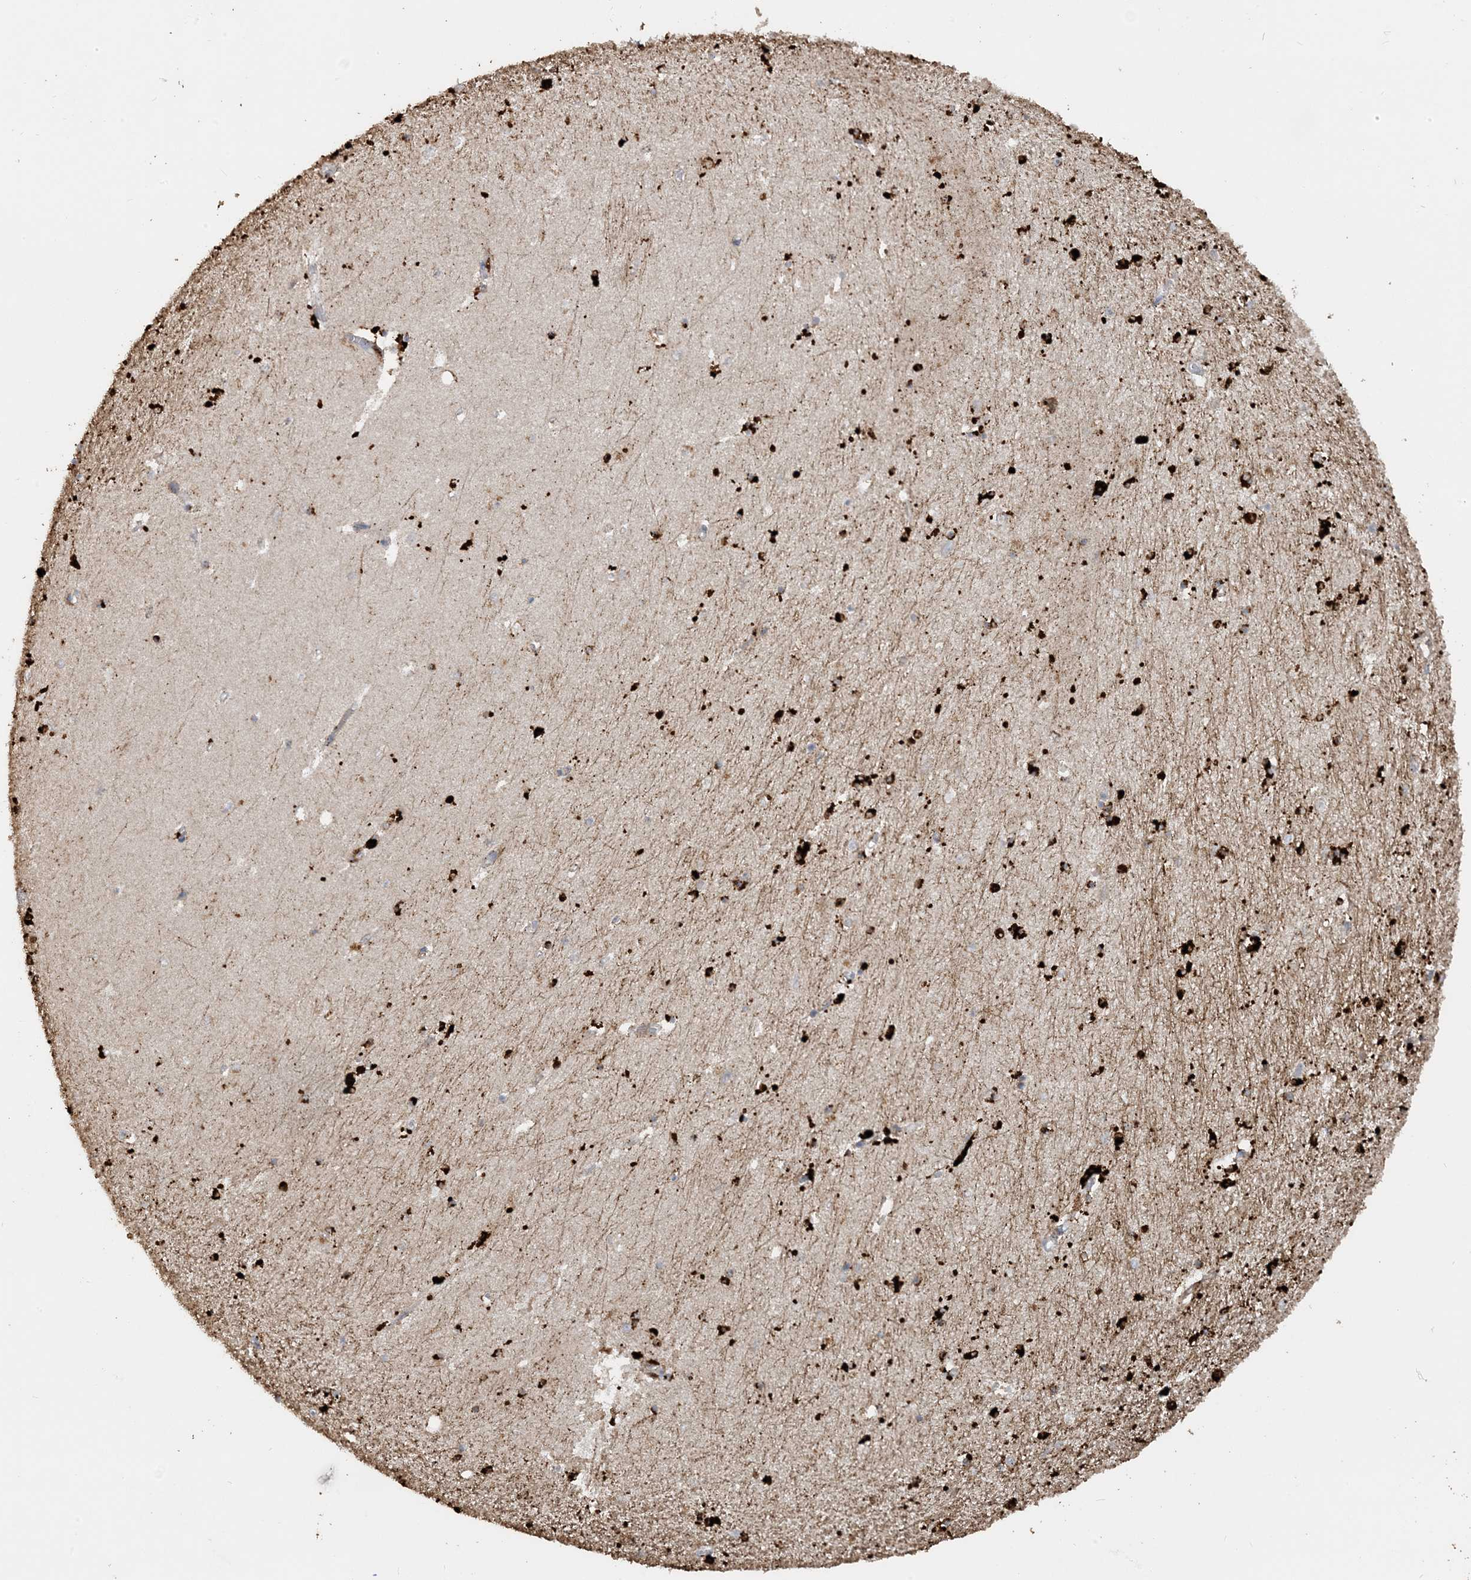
{"staining": {"intensity": "strong", "quantity": "<25%", "location": "cytoplasmic/membranous"}, "tissue": "hippocampus", "cell_type": "Glial cells", "image_type": "normal", "snomed": [{"axis": "morphology", "description": "Normal tissue, NOS"}, {"axis": "topography", "description": "Hippocampus"}], "caption": "Immunohistochemistry photomicrograph of benign hippocampus: human hippocampus stained using IHC displays medium levels of strong protein expression localized specifically in the cytoplasmic/membranous of glial cells, appearing as a cytoplasmic/membranous brown color.", "gene": "SFMBT2", "patient": {"sex": "female", "age": 64}}